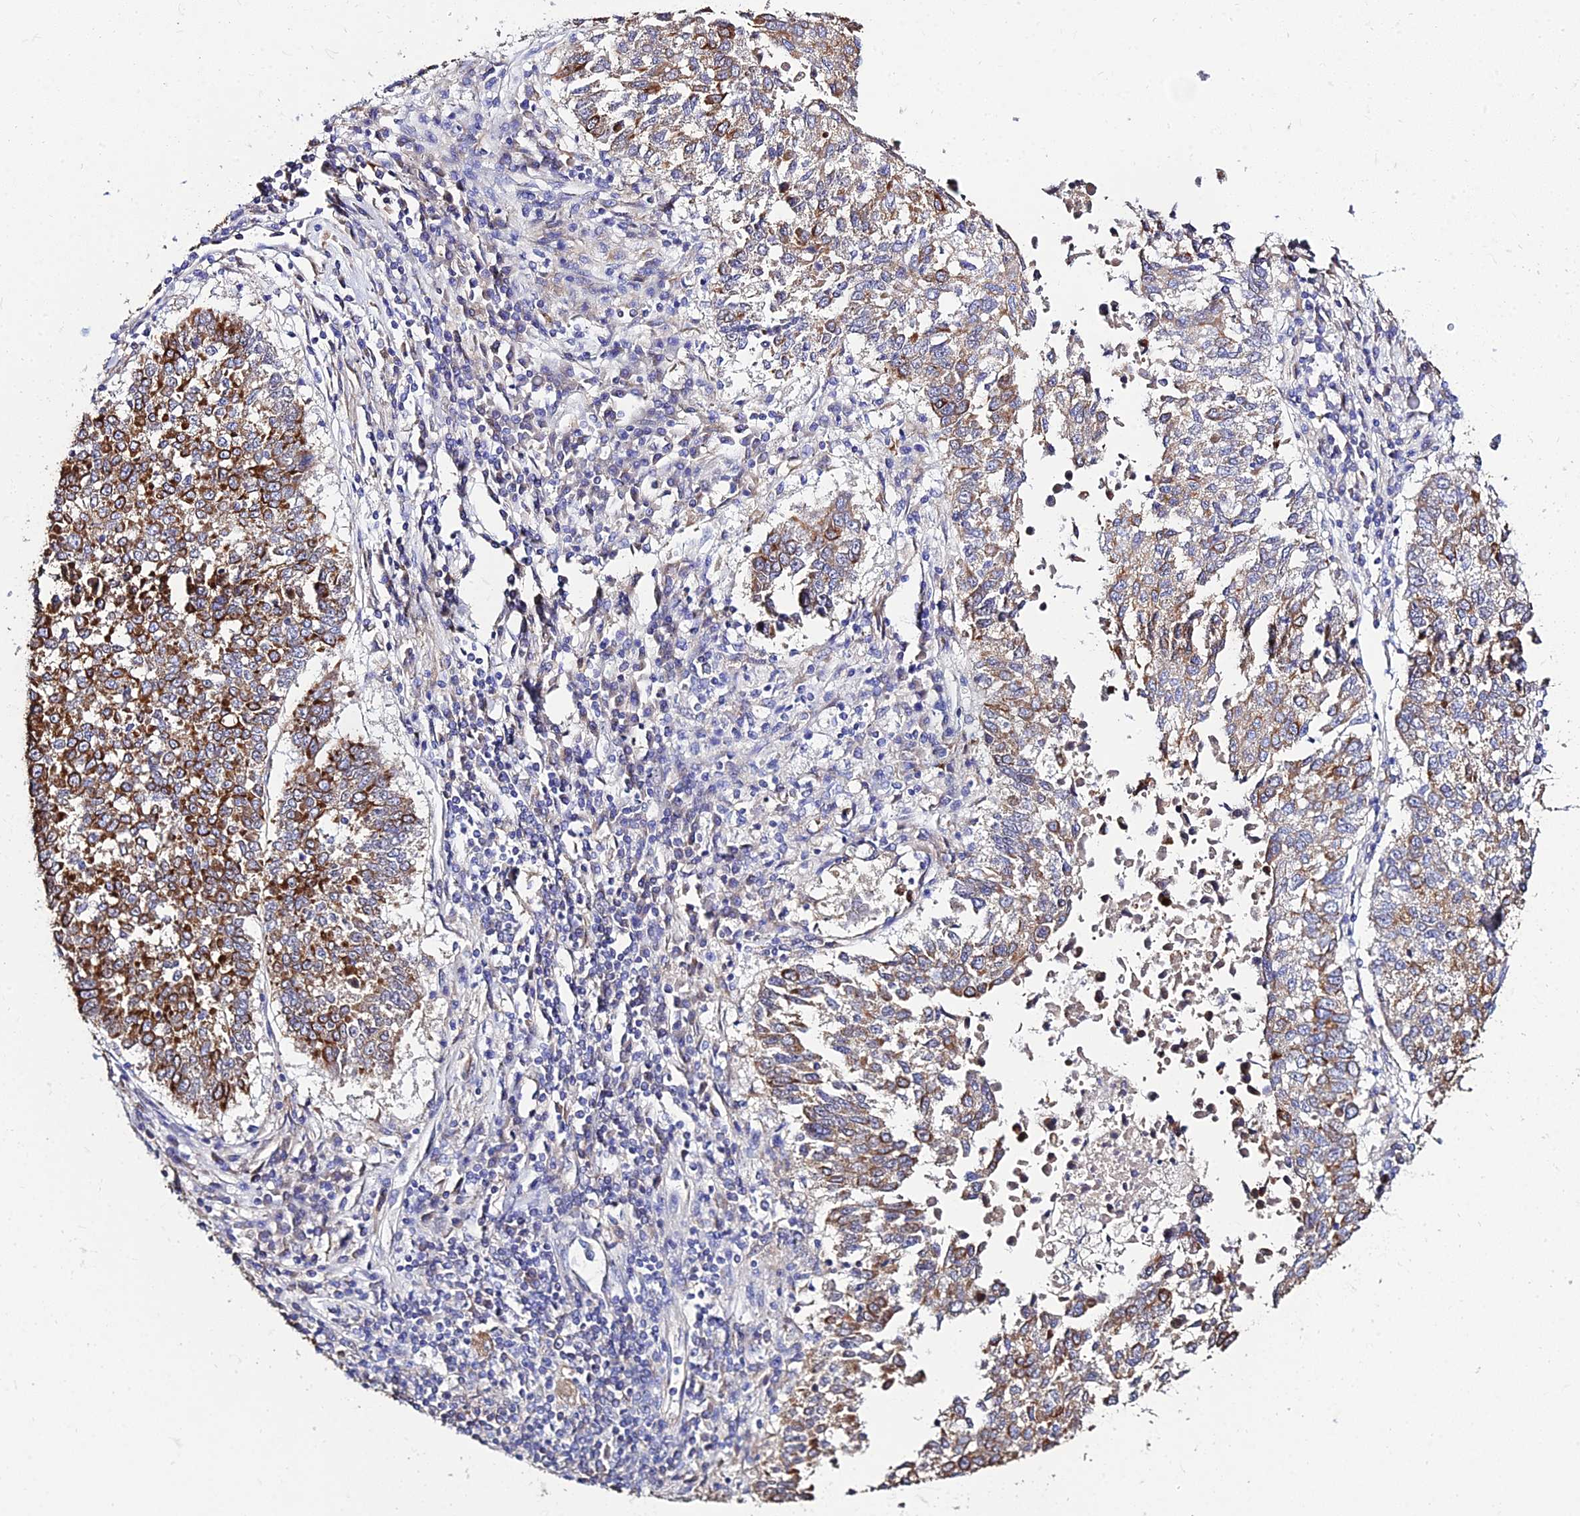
{"staining": {"intensity": "strong", "quantity": "<25%", "location": "cytoplasmic/membranous"}, "tissue": "lung cancer", "cell_type": "Tumor cells", "image_type": "cancer", "snomed": [{"axis": "morphology", "description": "Squamous cell carcinoma, NOS"}, {"axis": "topography", "description": "Lung"}], "caption": "Tumor cells show strong cytoplasmic/membranous positivity in about <25% of cells in lung cancer.", "gene": "ZXDA", "patient": {"sex": "male", "age": 73}}